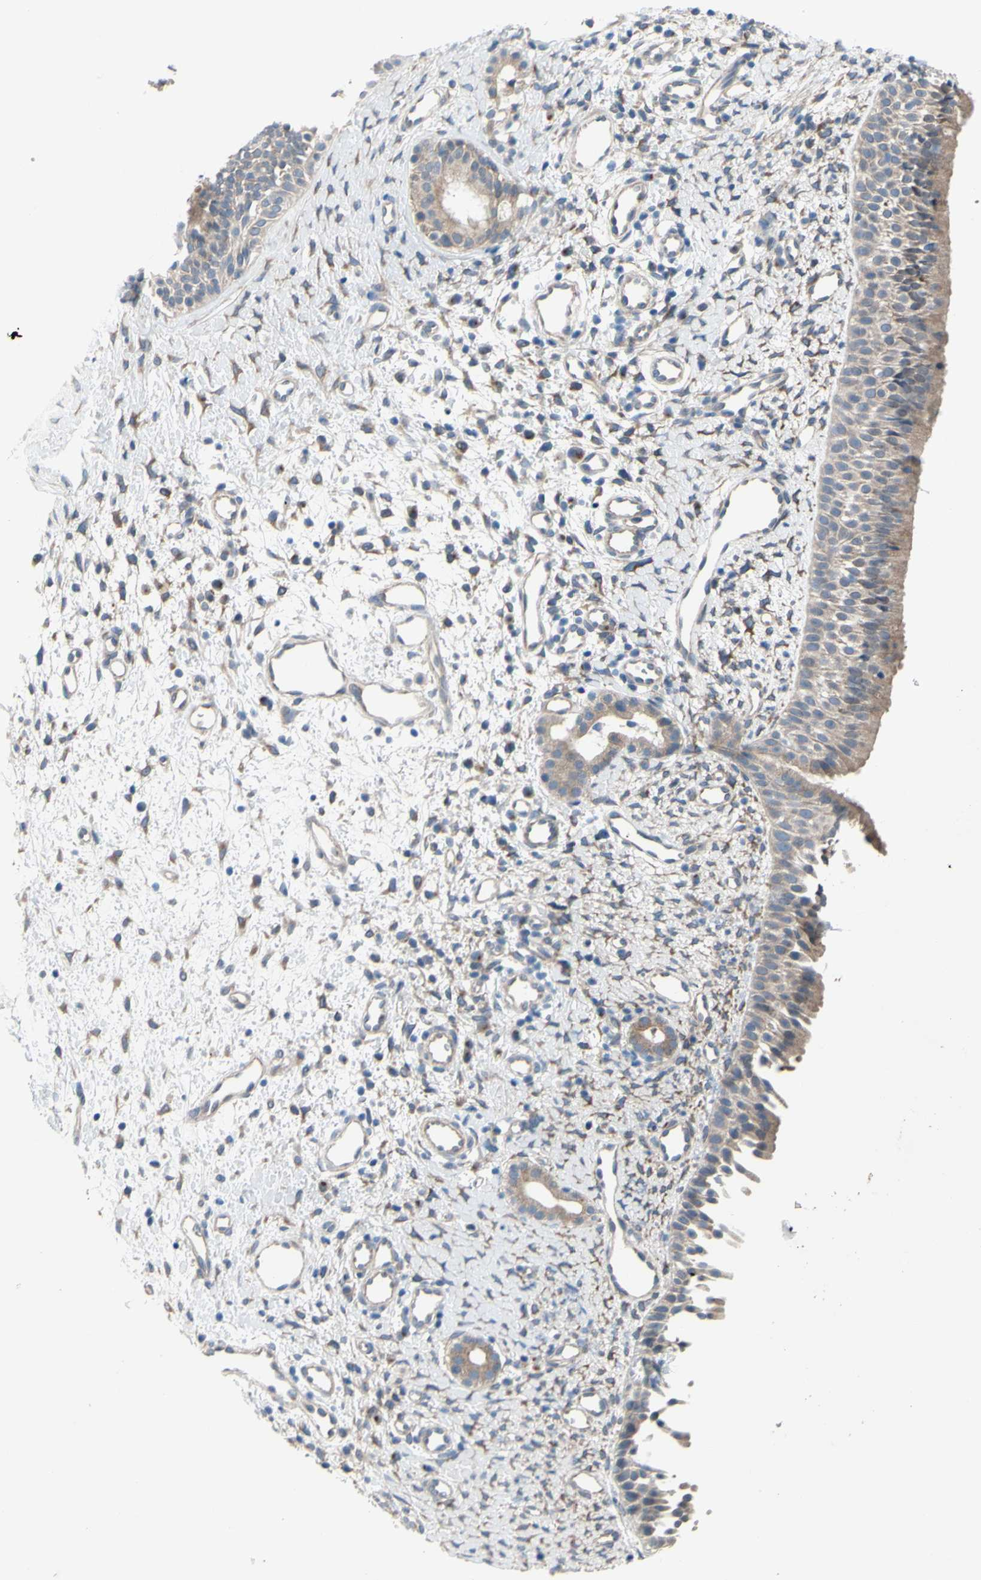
{"staining": {"intensity": "weak", "quantity": ">75%", "location": "cytoplasmic/membranous"}, "tissue": "nasopharynx", "cell_type": "Respiratory epithelial cells", "image_type": "normal", "snomed": [{"axis": "morphology", "description": "Normal tissue, NOS"}, {"axis": "topography", "description": "Nasopharynx"}], "caption": "Nasopharynx stained with DAB (3,3'-diaminobenzidine) IHC exhibits low levels of weak cytoplasmic/membranous staining in approximately >75% of respiratory epithelial cells.", "gene": "GRAMD2B", "patient": {"sex": "male", "age": 22}}